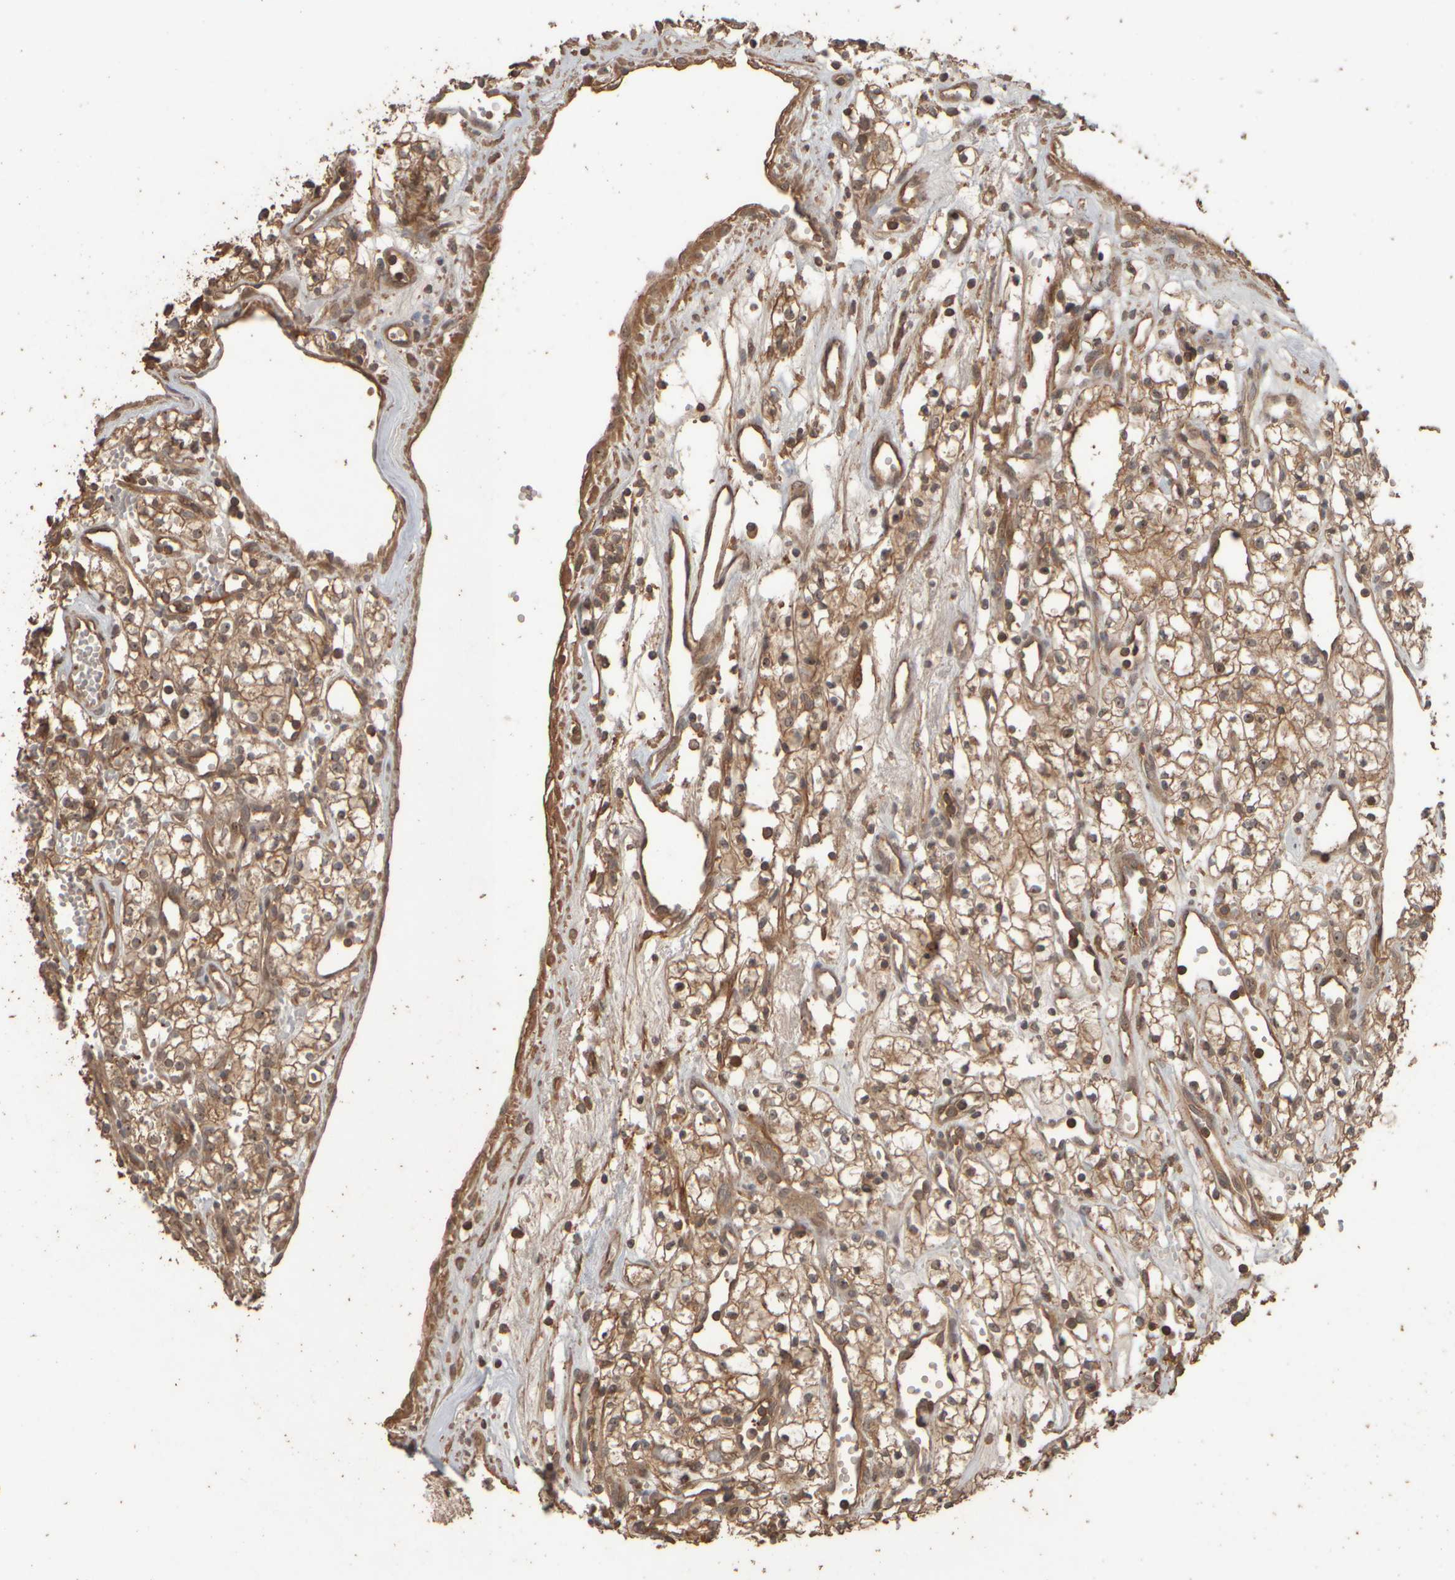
{"staining": {"intensity": "moderate", "quantity": ">75%", "location": "cytoplasmic/membranous,nuclear"}, "tissue": "renal cancer", "cell_type": "Tumor cells", "image_type": "cancer", "snomed": [{"axis": "morphology", "description": "Adenocarcinoma, NOS"}, {"axis": "topography", "description": "Kidney"}], "caption": "Immunohistochemical staining of human adenocarcinoma (renal) displays medium levels of moderate cytoplasmic/membranous and nuclear protein expression in approximately >75% of tumor cells.", "gene": "SPHK1", "patient": {"sex": "male", "age": 59}}